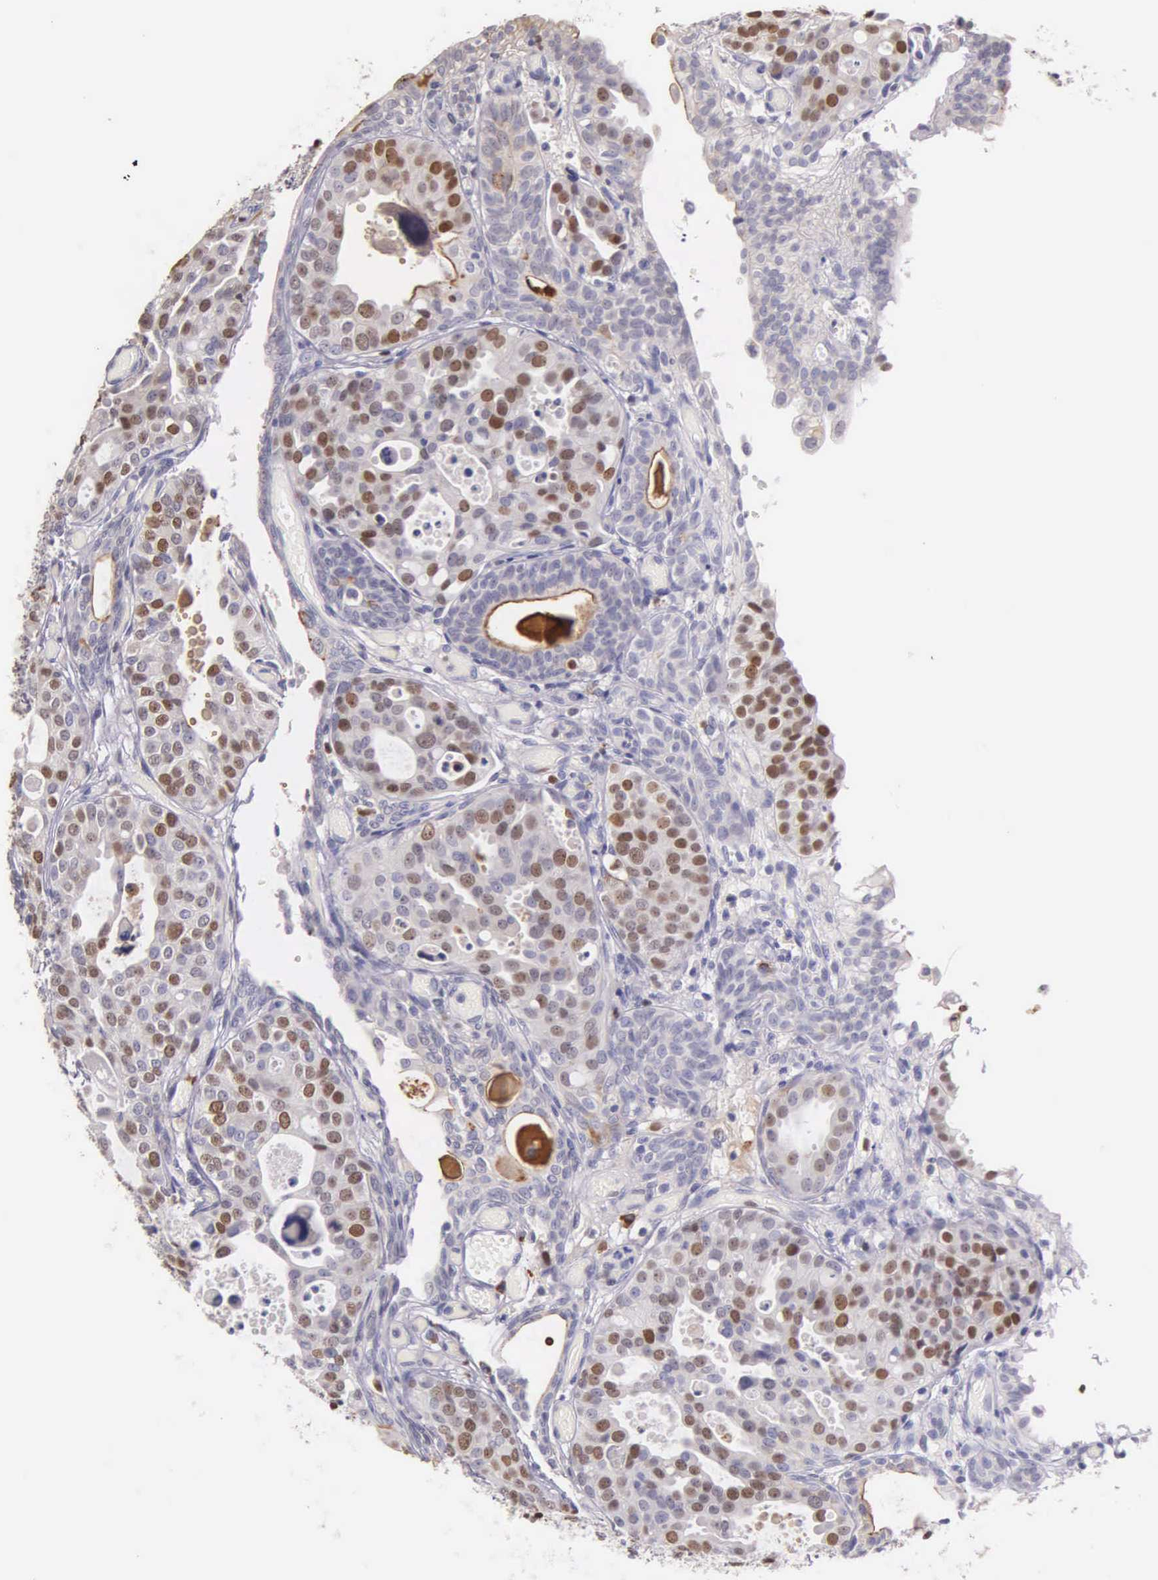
{"staining": {"intensity": "moderate", "quantity": "25%-75%", "location": "nuclear"}, "tissue": "urothelial cancer", "cell_type": "Tumor cells", "image_type": "cancer", "snomed": [{"axis": "morphology", "description": "Urothelial carcinoma, High grade"}, {"axis": "topography", "description": "Urinary bladder"}], "caption": "Urothelial carcinoma (high-grade) was stained to show a protein in brown. There is medium levels of moderate nuclear staining in about 25%-75% of tumor cells.", "gene": "MCM5", "patient": {"sex": "male", "age": 78}}